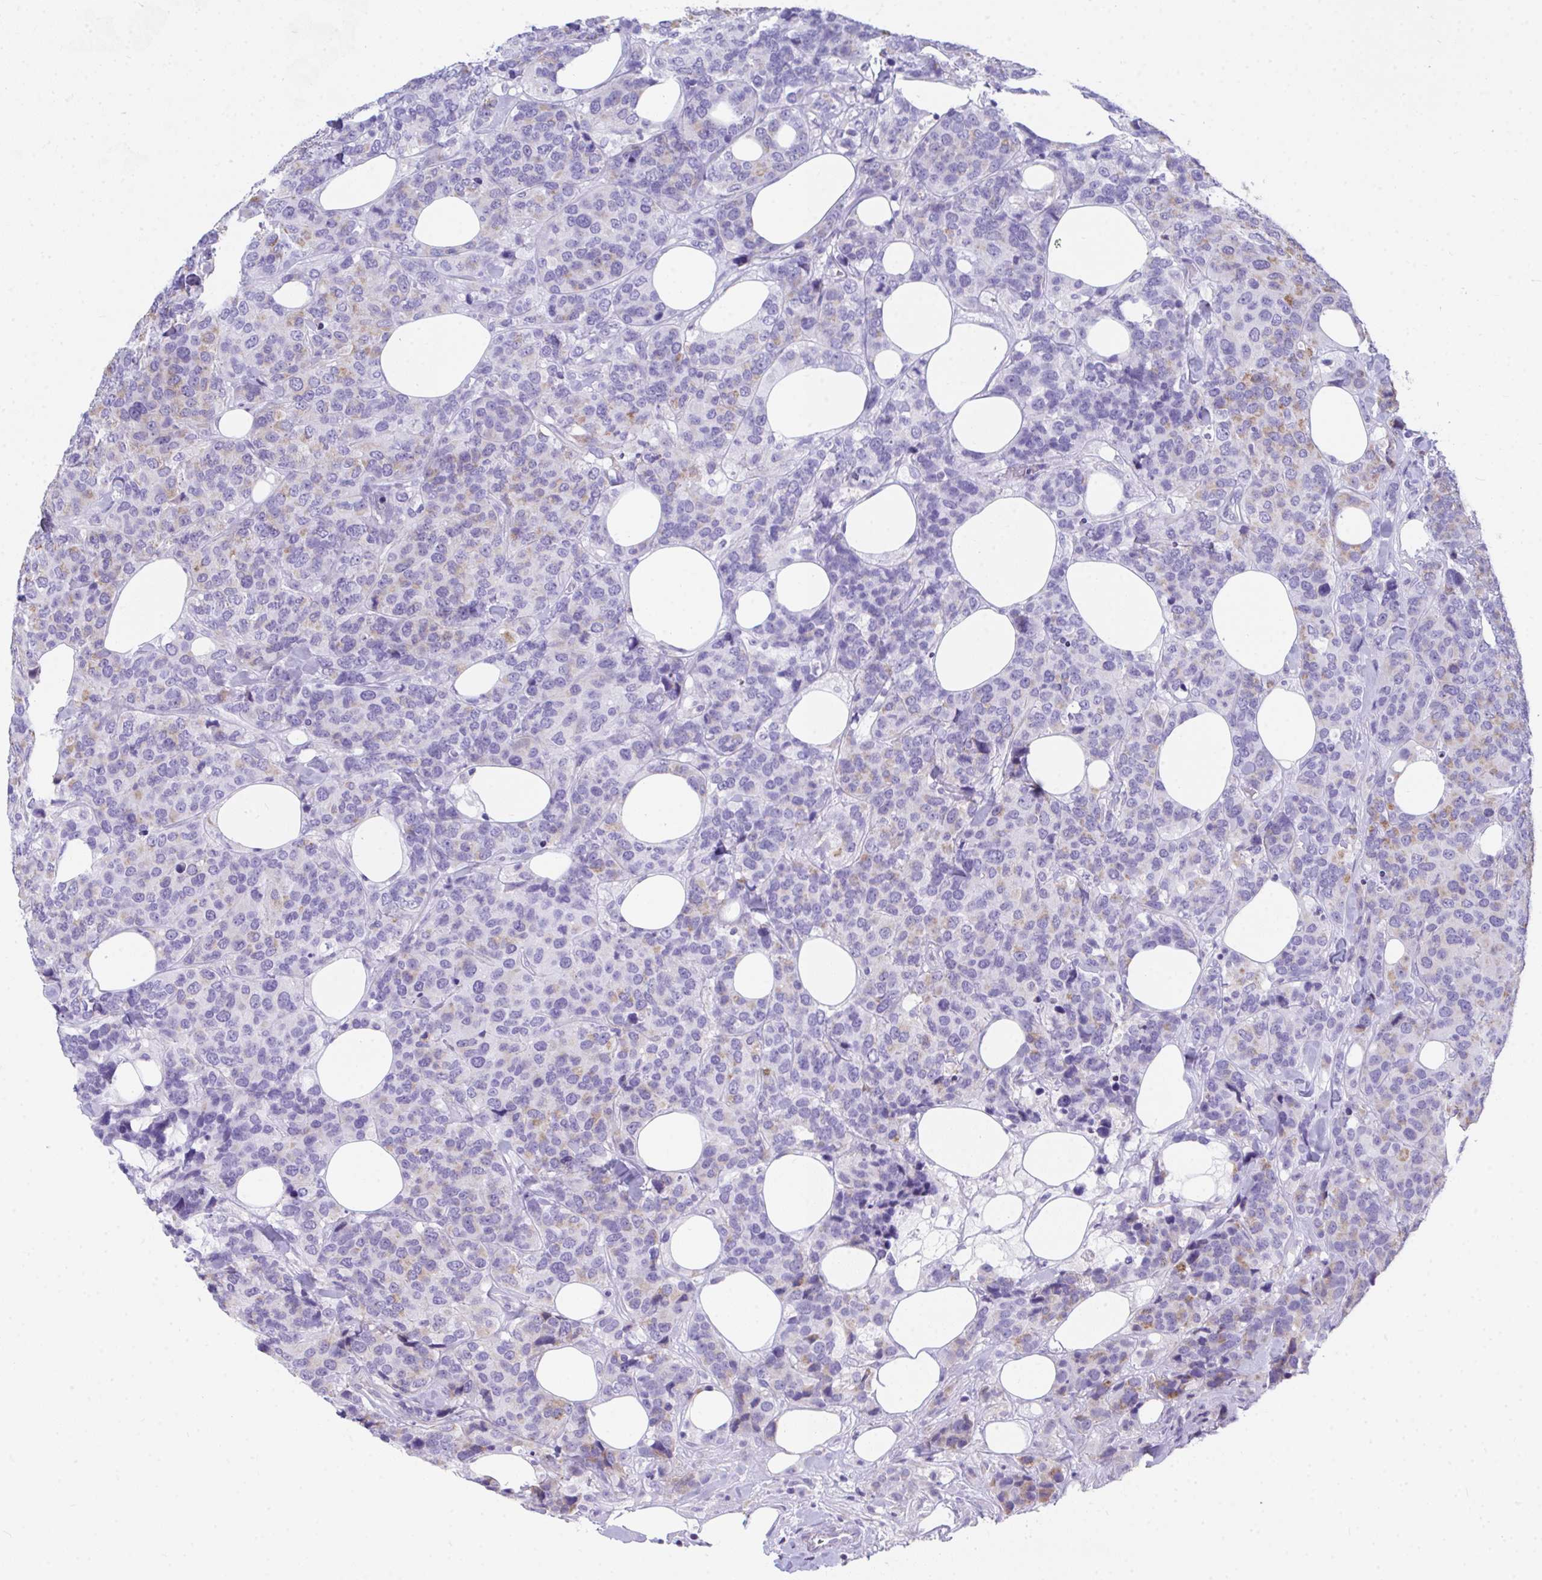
{"staining": {"intensity": "moderate", "quantity": "<25%", "location": "cytoplasmic/membranous"}, "tissue": "breast cancer", "cell_type": "Tumor cells", "image_type": "cancer", "snomed": [{"axis": "morphology", "description": "Lobular carcinoma"}, {"axis": "topography", "description": "Breast"}], "caption": "A photomicrograph of breast cancer stained for a protein reveals moderate cytoplasmic/membranous brown staining in tumor cells. The protein of interest is shown in brown color, while the nuclei are stained blue.", "gene": "COA5", "patient": {"sex": "female", "age": 59}}